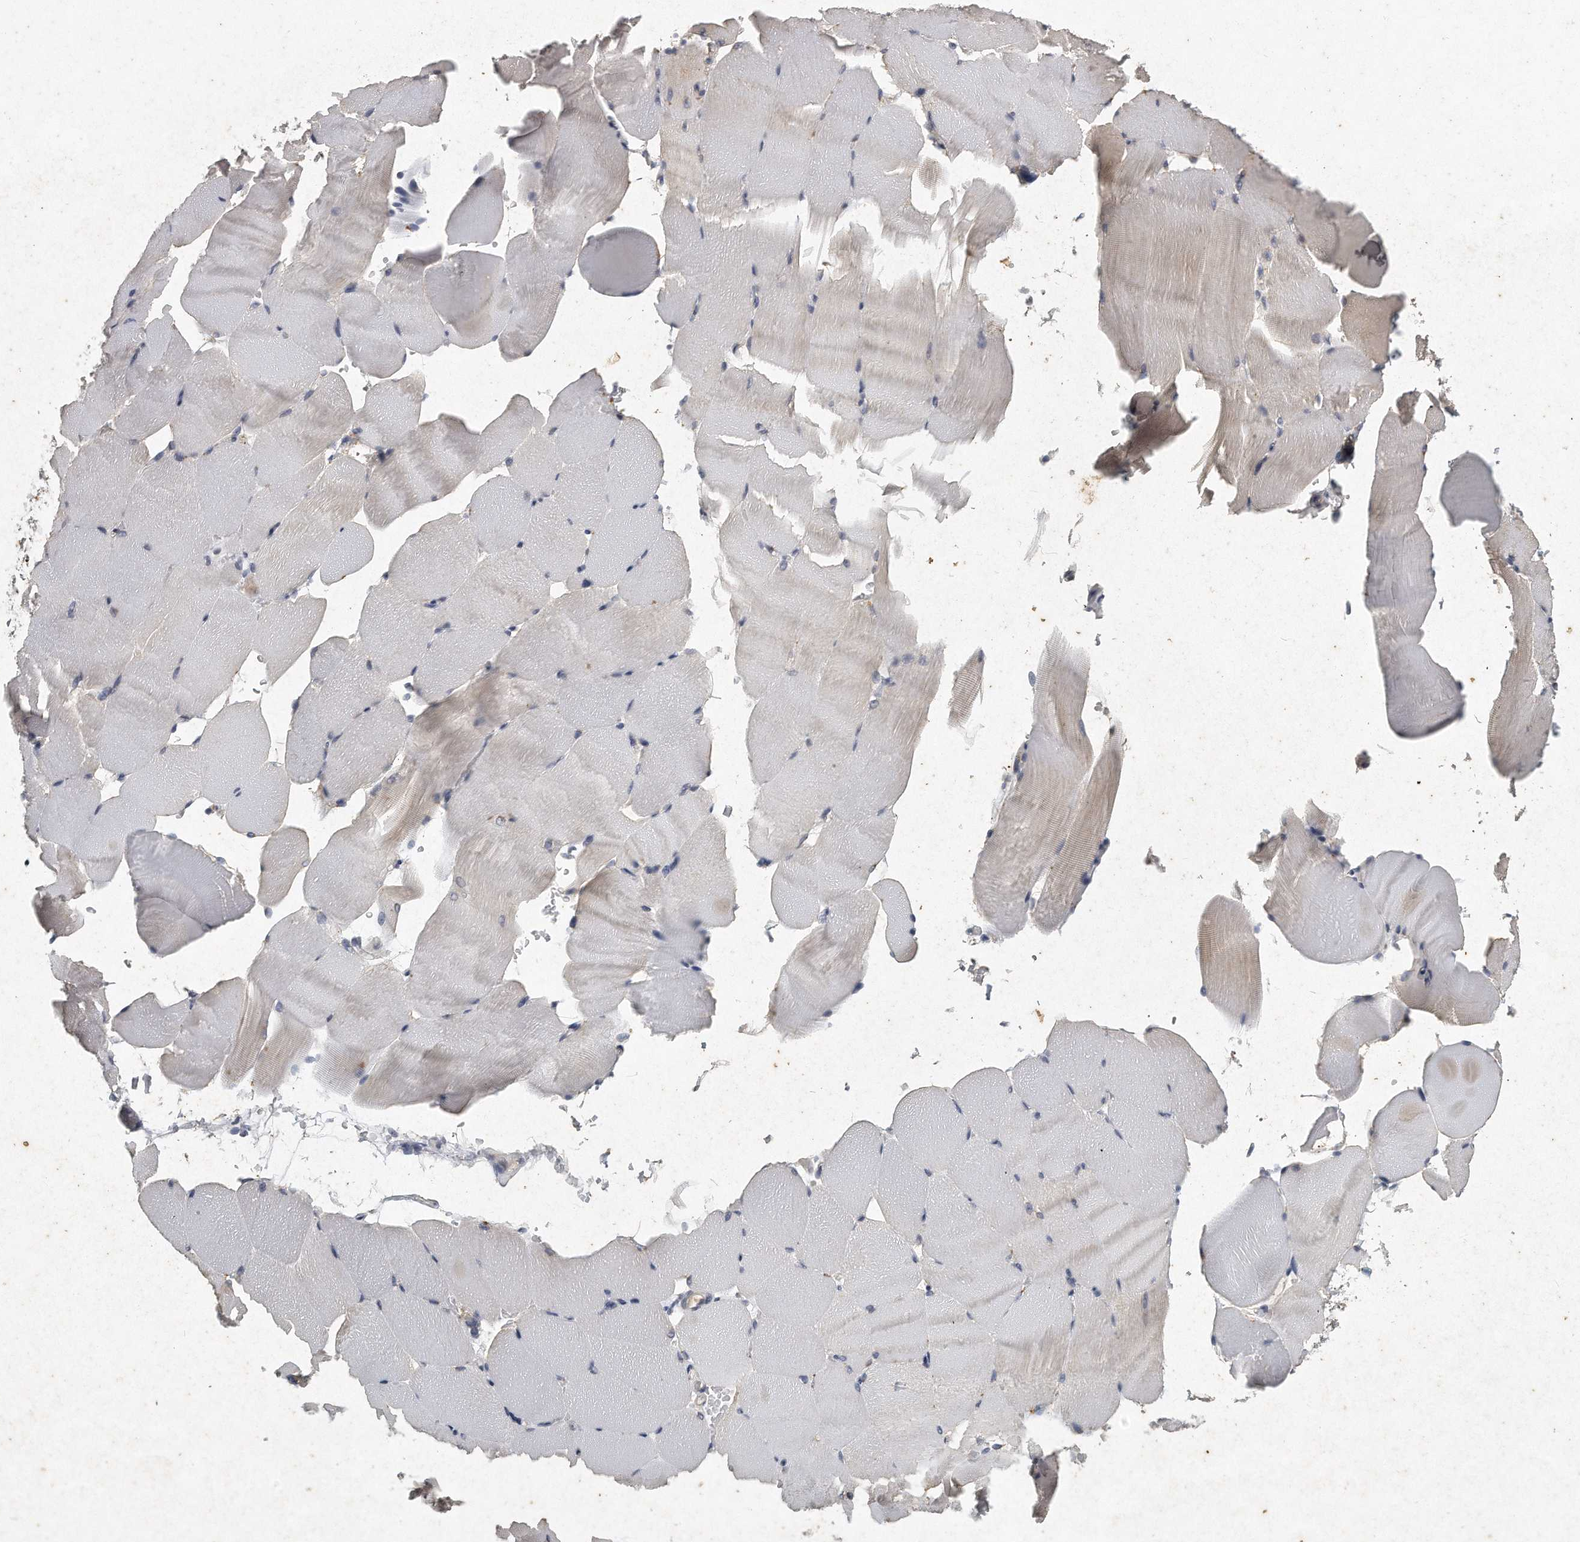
{"staining": {"intensity": "weak", "quantity": "<25%", "location": "cytoplasmic/membranous"}, "tissue": "skeletal muscle", "cell_type": "Myocytes", "image_type": "normal", "snomed": [{"axis": "morphology", "description": "Normal tissue, NOS"}, {"axis": "topography", "description": "Skeletal muscle"}, {"axis": "topography", "description": "Parathyroid gland"}], "caption": "DAB (3,3'-diaminobenzidine) immunohistochemical staining of benign skeletal muscle demonstrates no significant staining in myocytes.", "gene": "CAMK1", "patient": {"sex": "female", "age": 37}}